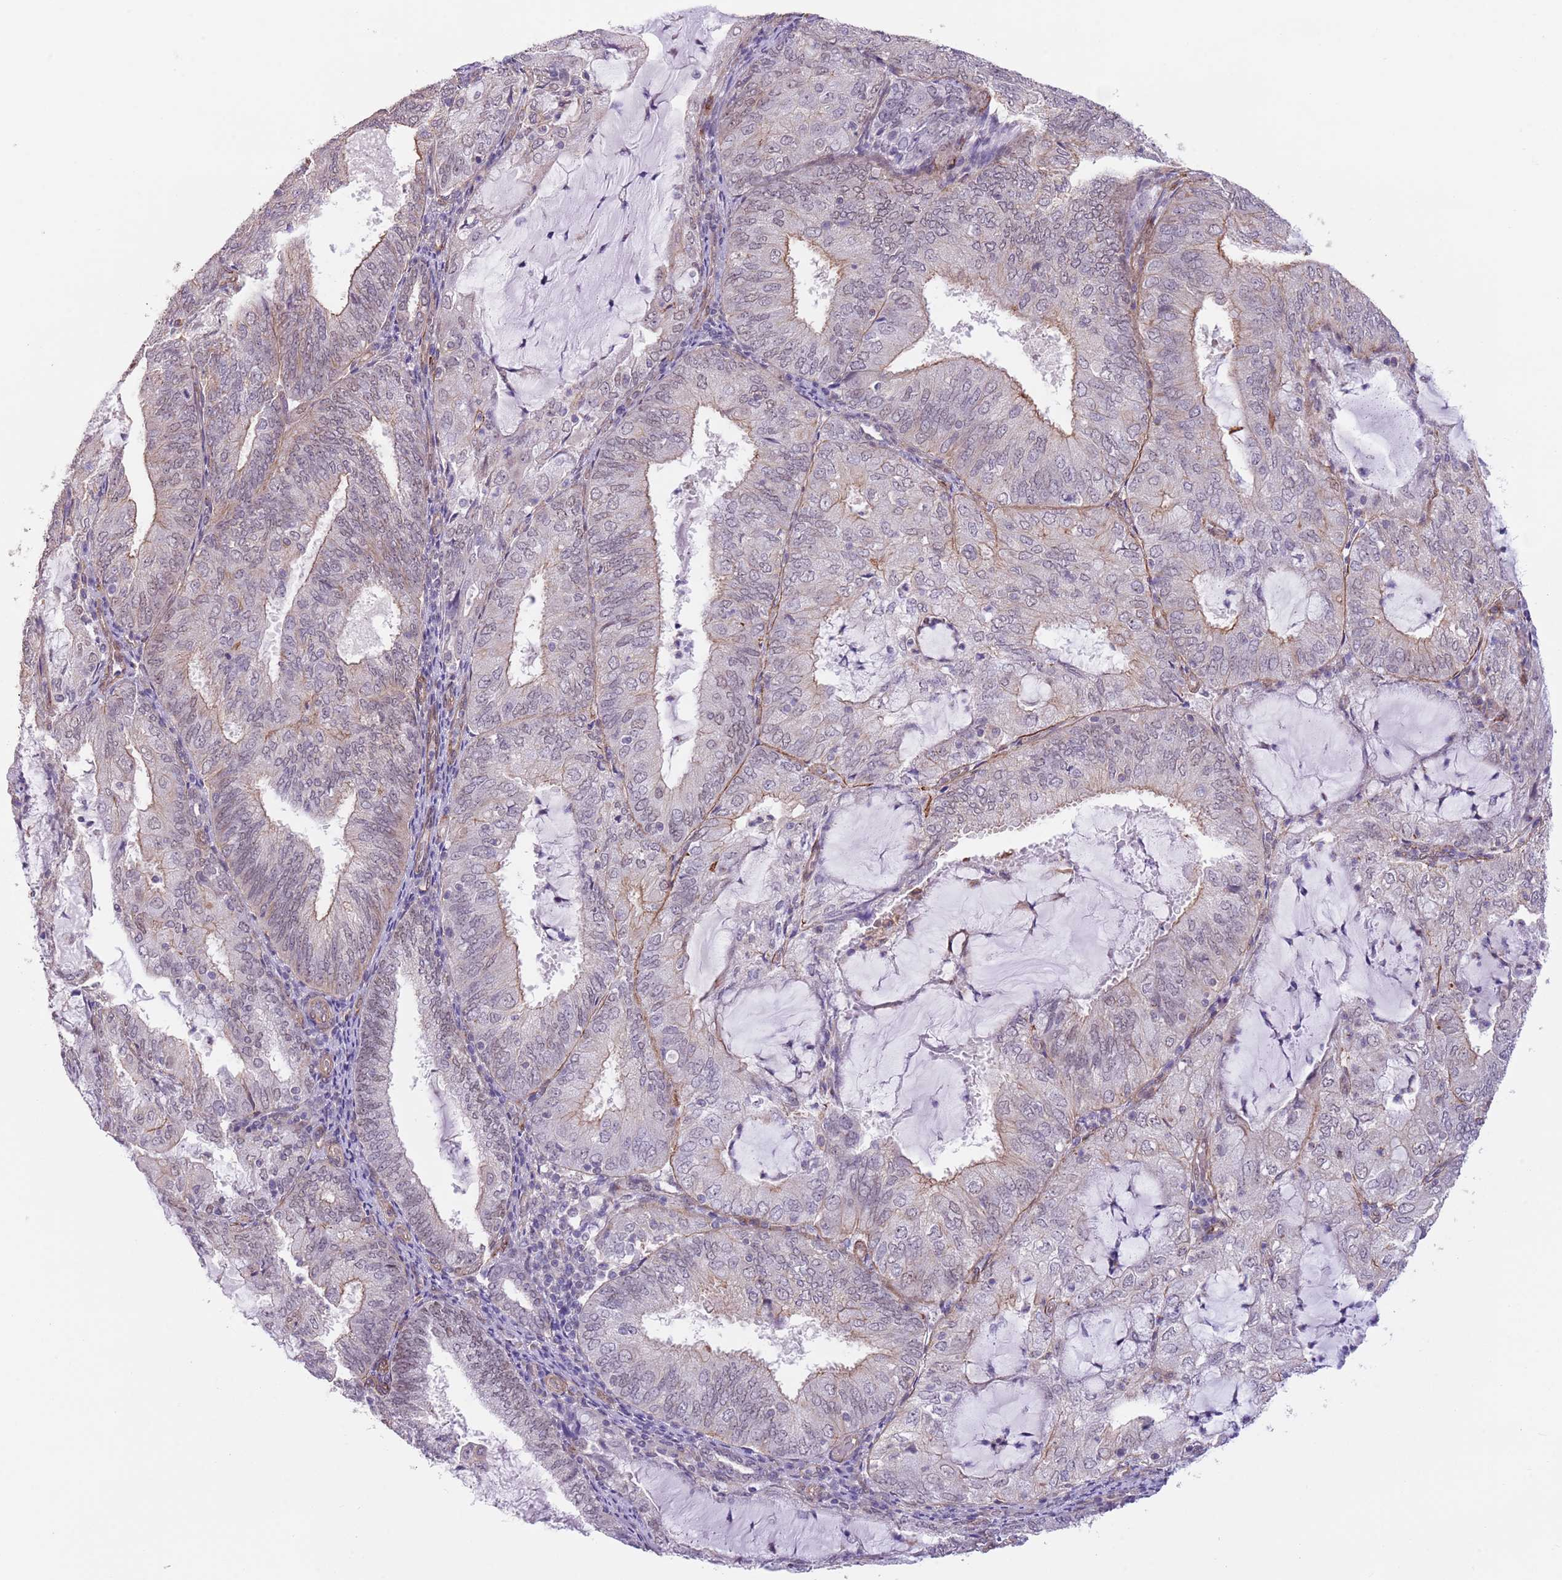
{"staining": {"intensity": "weak", "quantity": "25%-75%", "location": "nuclear"}, "tissue": "endometrial cancer", "cell_type": "Tumor cells", "image_type": "cancer", "snomed": [{"axis": "morphology", "description": "Adenocarcinoma, NOS"}, {"axis": "topography", "description": "Endometrium"}], "caption": "Endometrial cancer tissue displays weak nuclear expression in approximately 25%-75% of tumor cells, visualized by immunohistochemistry. (brown staining indicates protein expression, while blue staining denotes nuclei).", "gene": "CREBZF", "patient": {"sex": "female", "age": 81}}